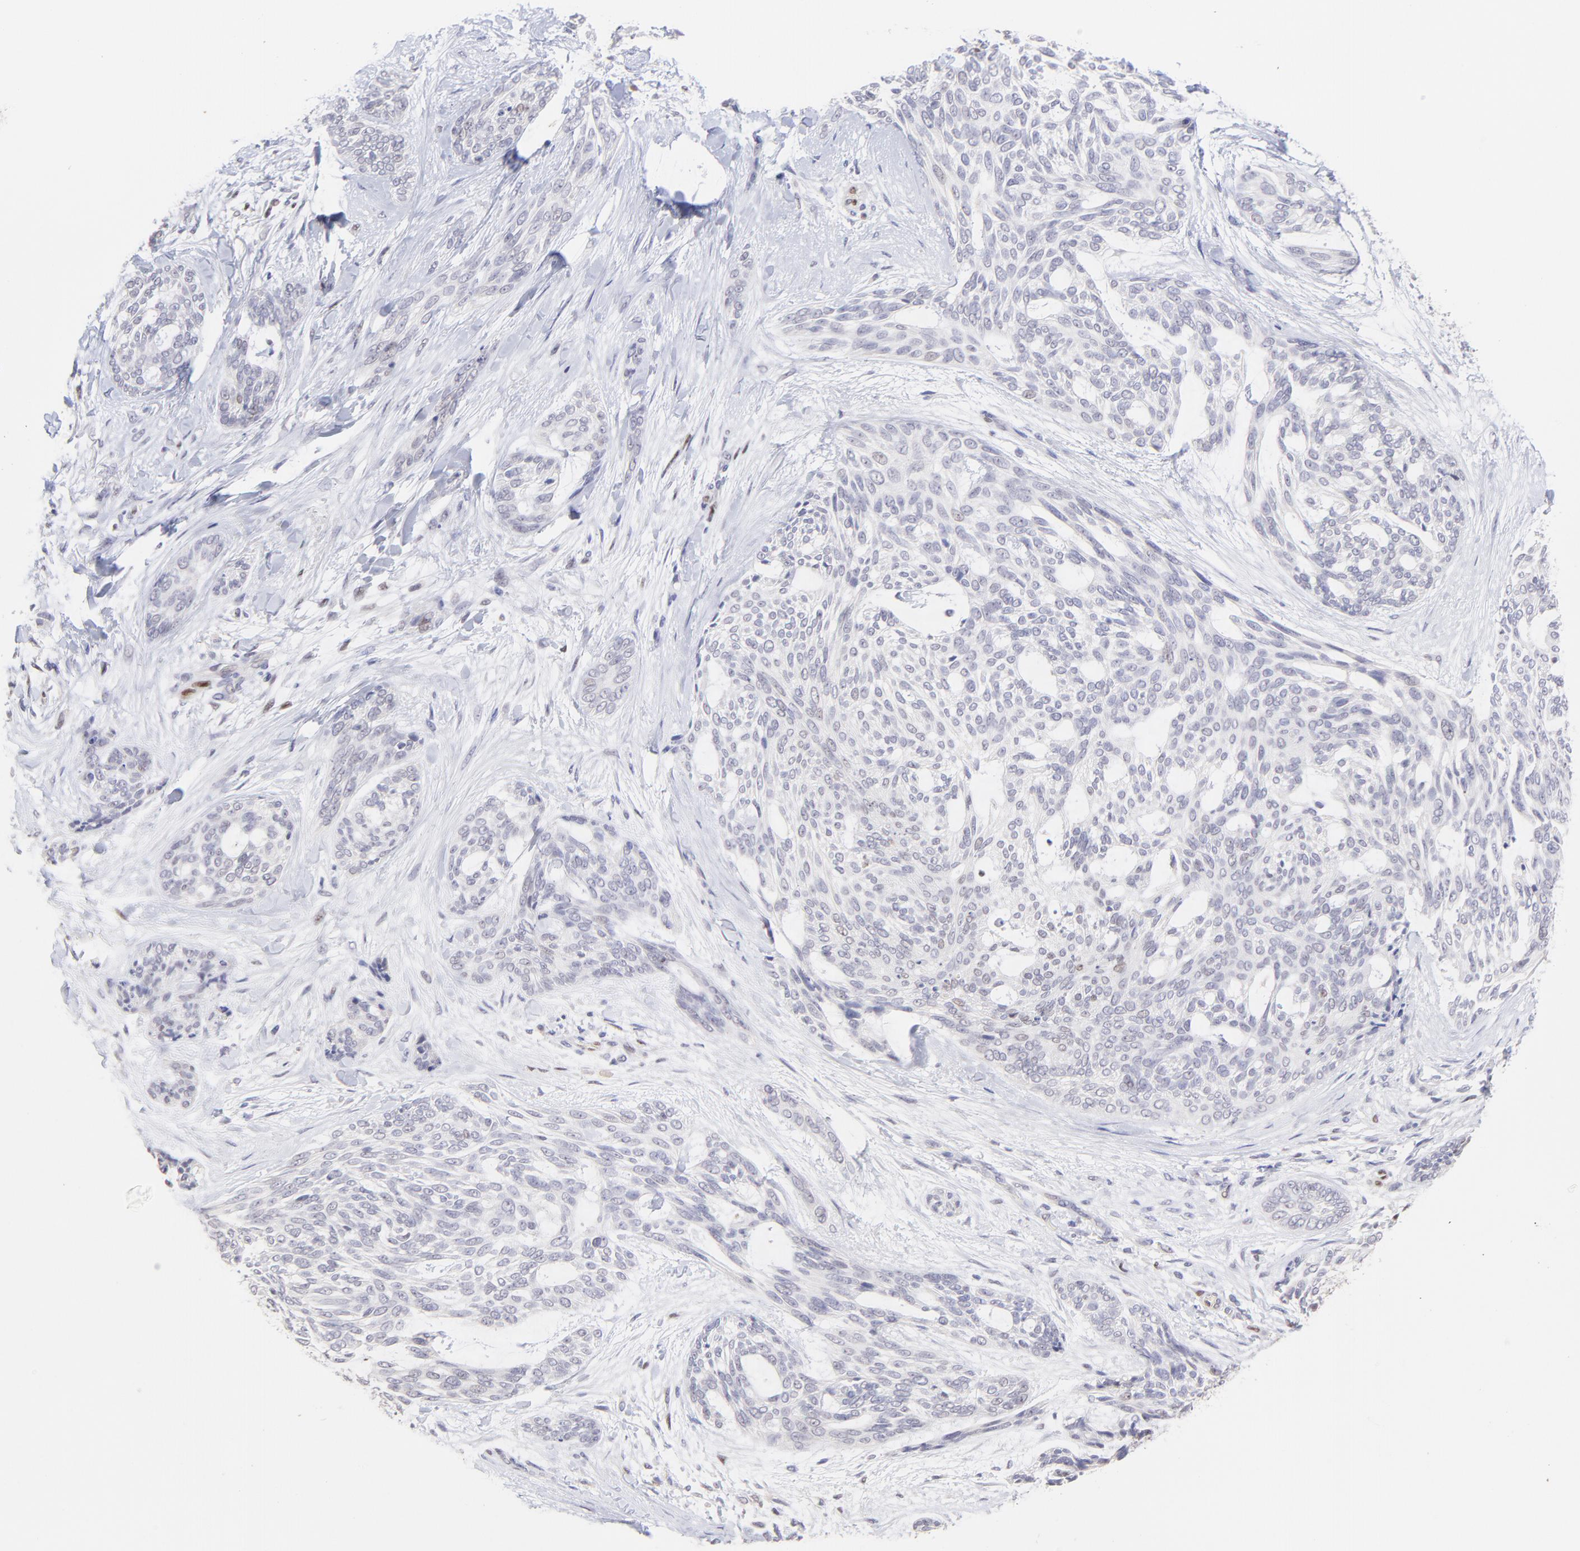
{"staining": {"intensity": "weak", "quantity": "<25%", "location": "nuclear"}, "tissue": "skin cancer", "cell_type": "Tumor cells", "image_type": "cancer", "snomed": [{"axis": "morphology", "description": "Normal tissue, NOS"}, {"axis": "morphology", "description": "Basal cell carcinoma"}, {"axis": "topography", "description": "Skin"}], "caption": "Histopathology image shows no protein staining in tumor cells of skin cancer tissue.", "gene": "KLF4", "patient": {"sex": "female", "age": 71}}